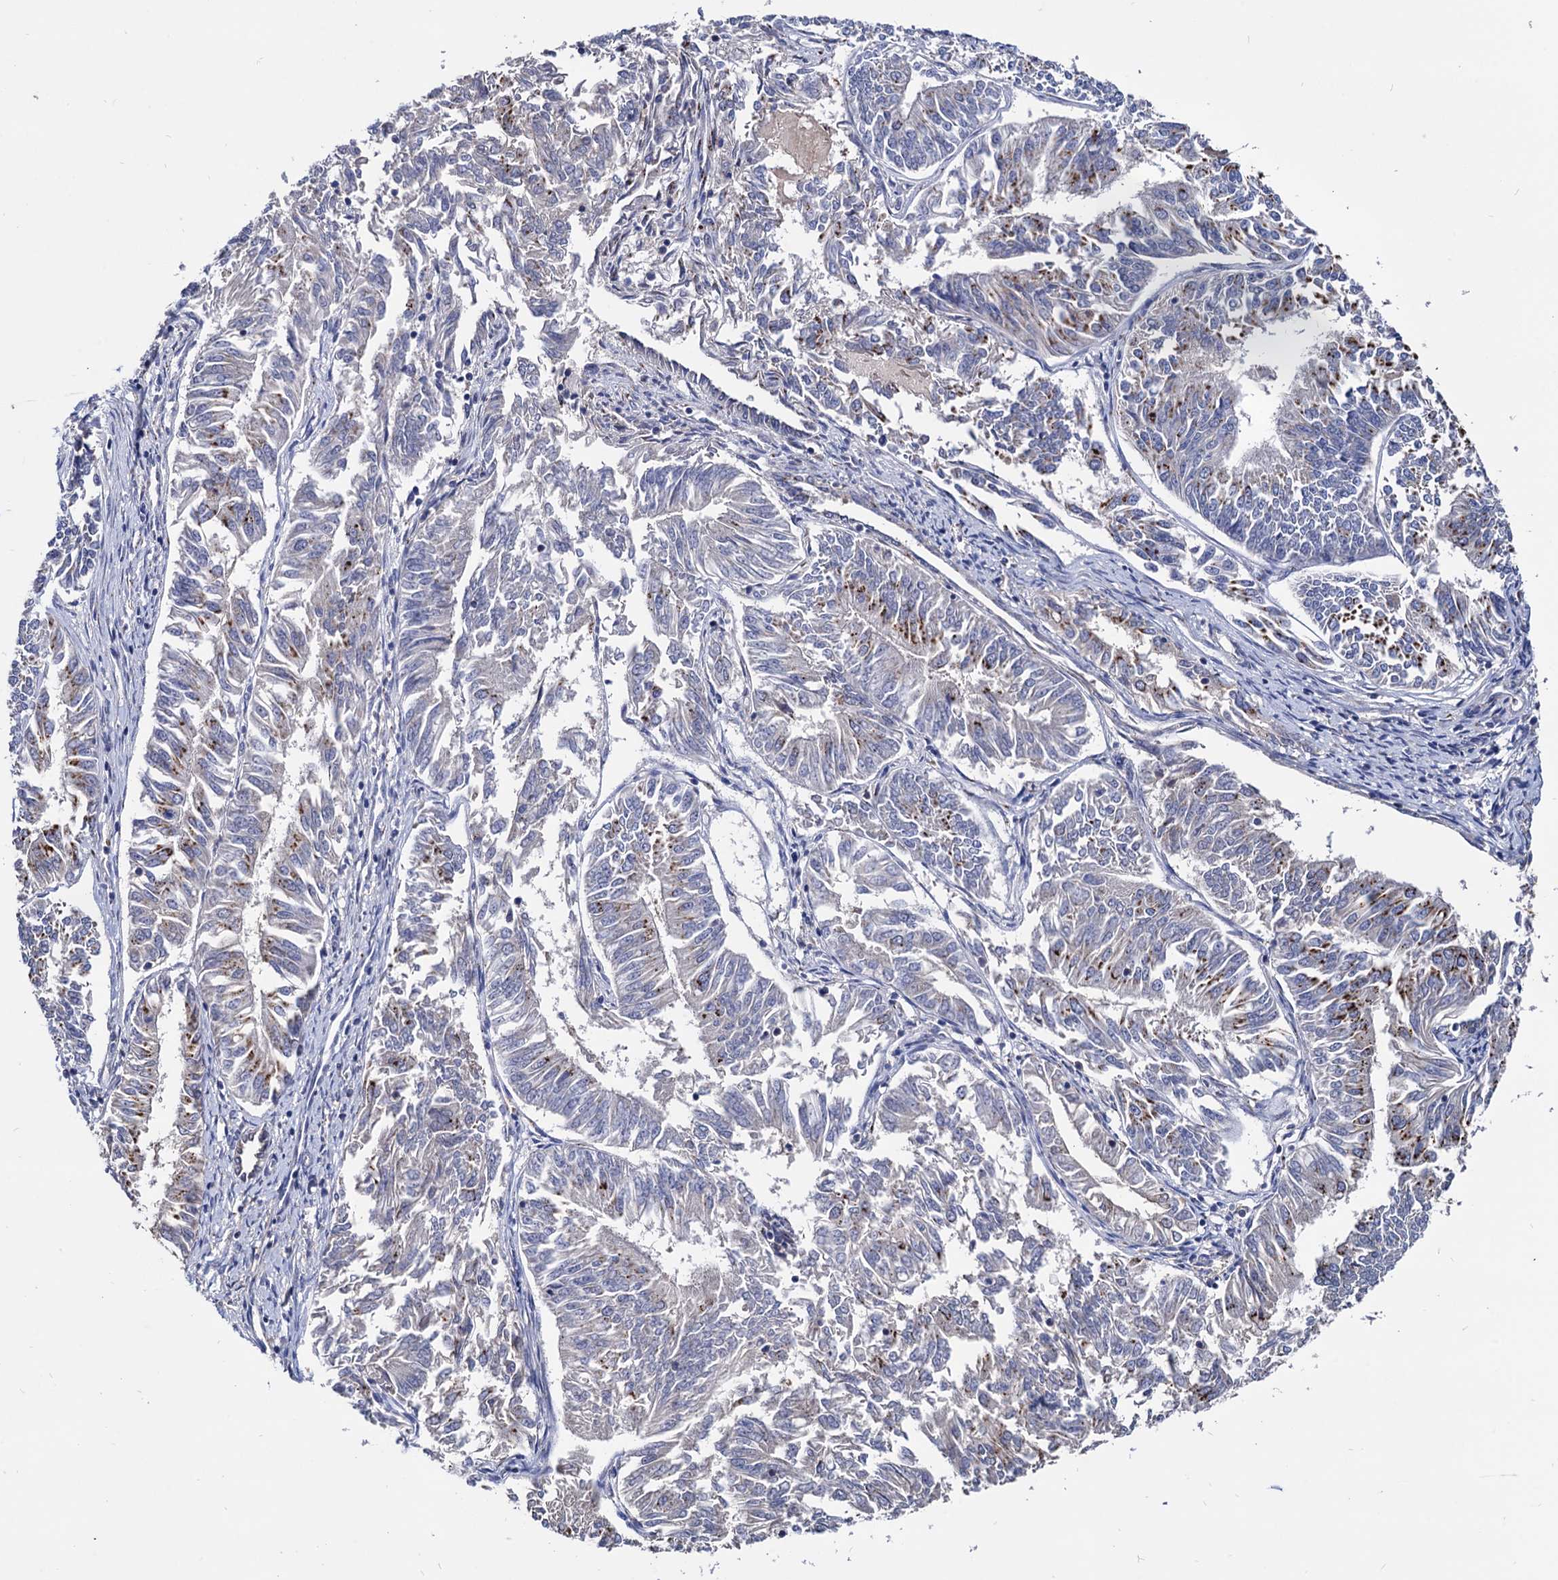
{"staining": {"intensity": "strong", "quantity": "25%-75%", "location": "cytoplasmic/membranous"}, "tissue": "endometrial cancer", "cell_type": "Tumor cells", "image_type": "cancer", "snomed": [{"axis": "morphology", "description": "Adenocarcinoma, NOS"}, {"axis": "topography", "description": "Endometrium"}], "caption": "An immunohistochemistry histopathology image of tumor tissue is shown. Protein staining in brown highlights strong cytoplasmic/membranous positivity in endometrial adenocarcinoma within tumor cells.", "gene": "ESD", "patient": {"sex": "female", "age": 58}}